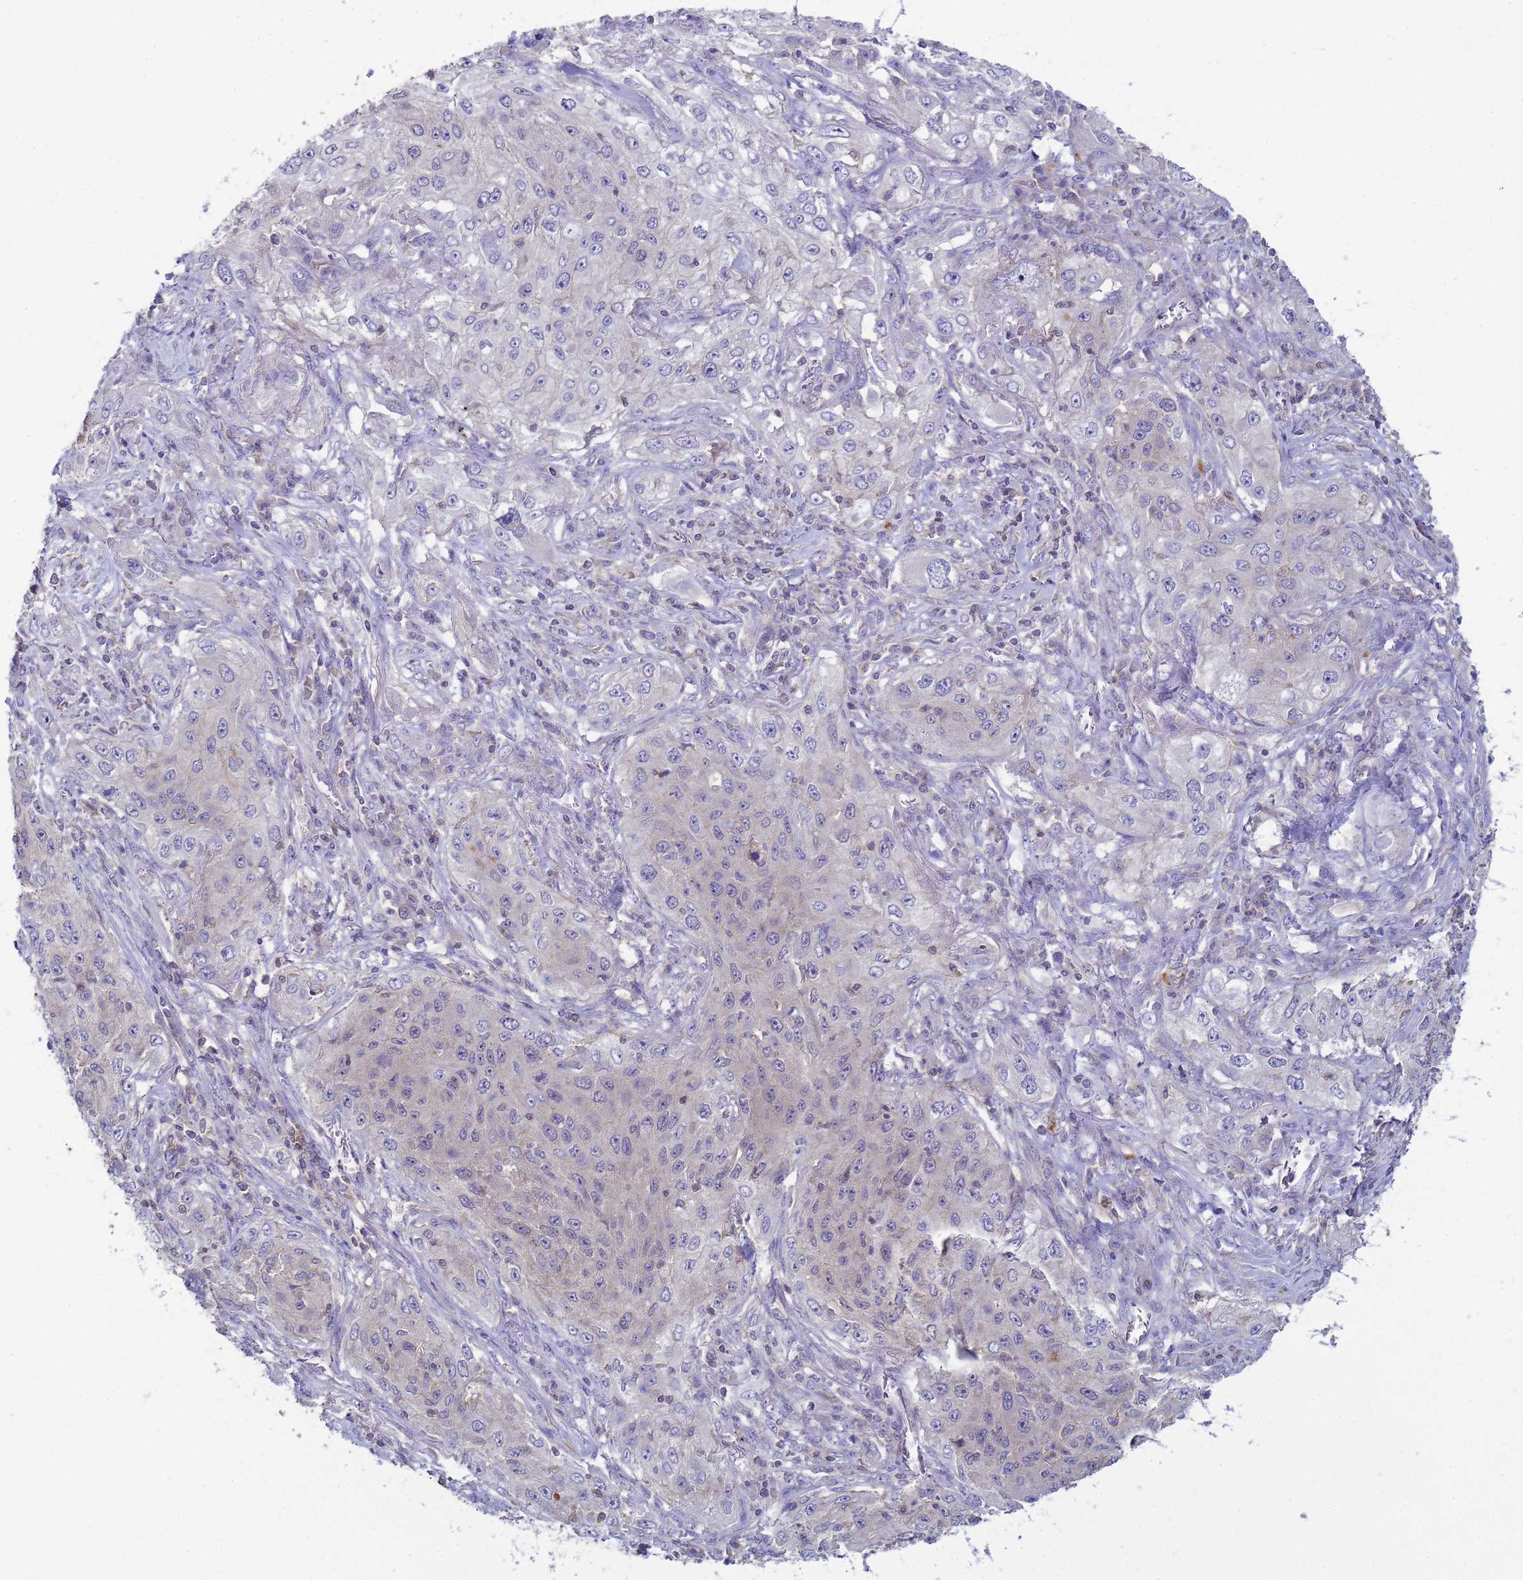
{"staining": {"intensity": "negative", "quantity": "none", "location": "none"}, "tissue": "lung cancer", "cell_type": "Tumor cells", "image_type": "cancer", "snomed": [{"axis": "morphology", "description": "Squamous cell carcinoma, NOS"}, {"axis": "topography", "description": "Lung"}], "caption": "High magnification brightfield microscopy of squamous cell carcinoma (lung) stained with DAB (3,3'-diaminobenzidine) (brown) and counterstained with hematoxylin (blue): tumor cells show no significant staining.", "gene": "KLHL13", "patient": {"sex": "female", "age": 69}}